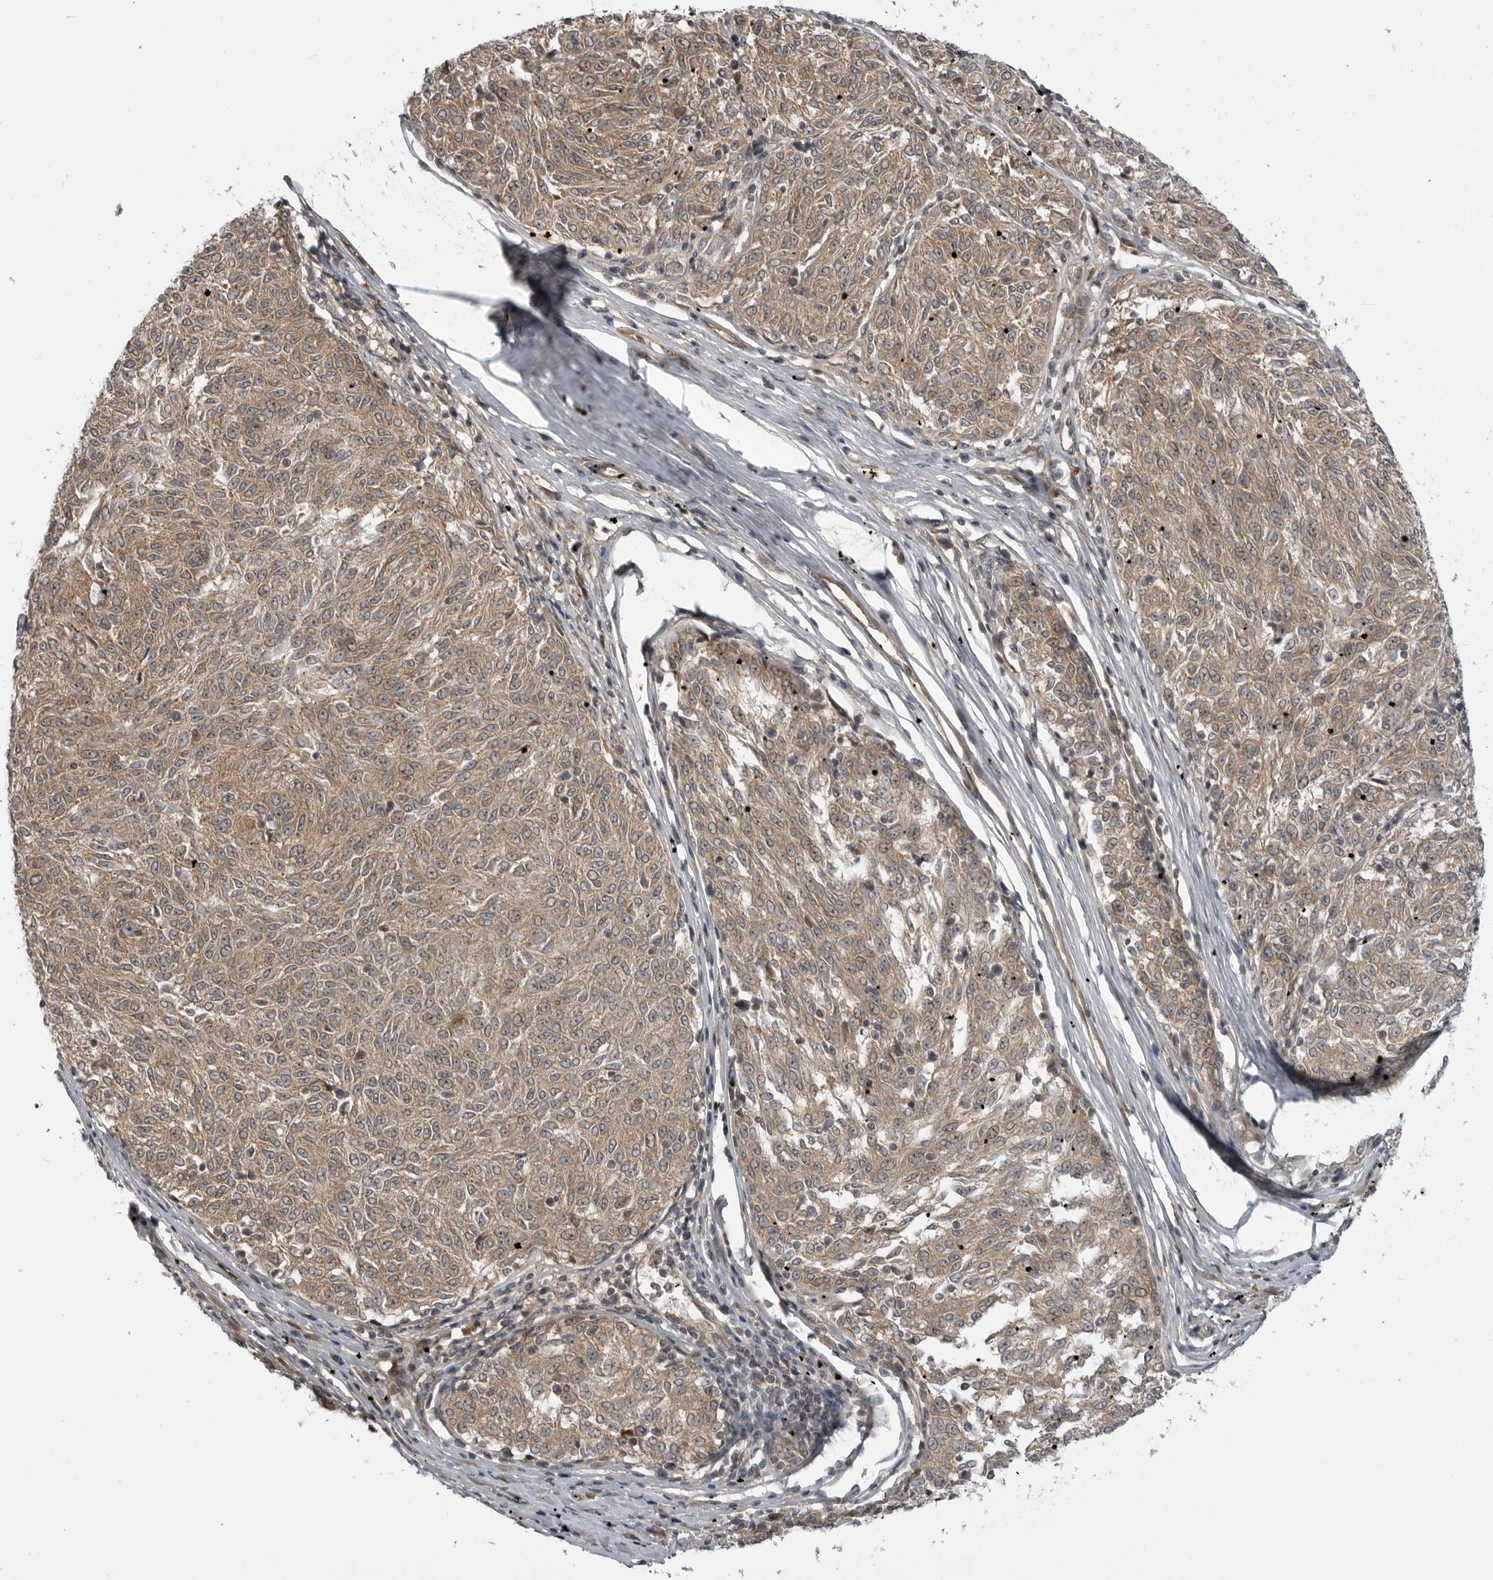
{"staining": {"intensity": "weak", "quantity": ">75%", "location": "cytoplasmic/membranous"}, "tissue": "melanoma", "cell_type": "Tumor cells", "image_type": "cancer", "snomed": [{"axis": "morphology", "description": "Malignant melanoma, NOS"}, {"axis": "topography", "description": "Skin"}], "caption": "Protein expression analysis of human malignant melanoma reveals weak cytoplasmic/membranous positivity in about >75% of tumor cells.", "gene": "LRRC45", "patient": {"sex": "female", "age": 72}}